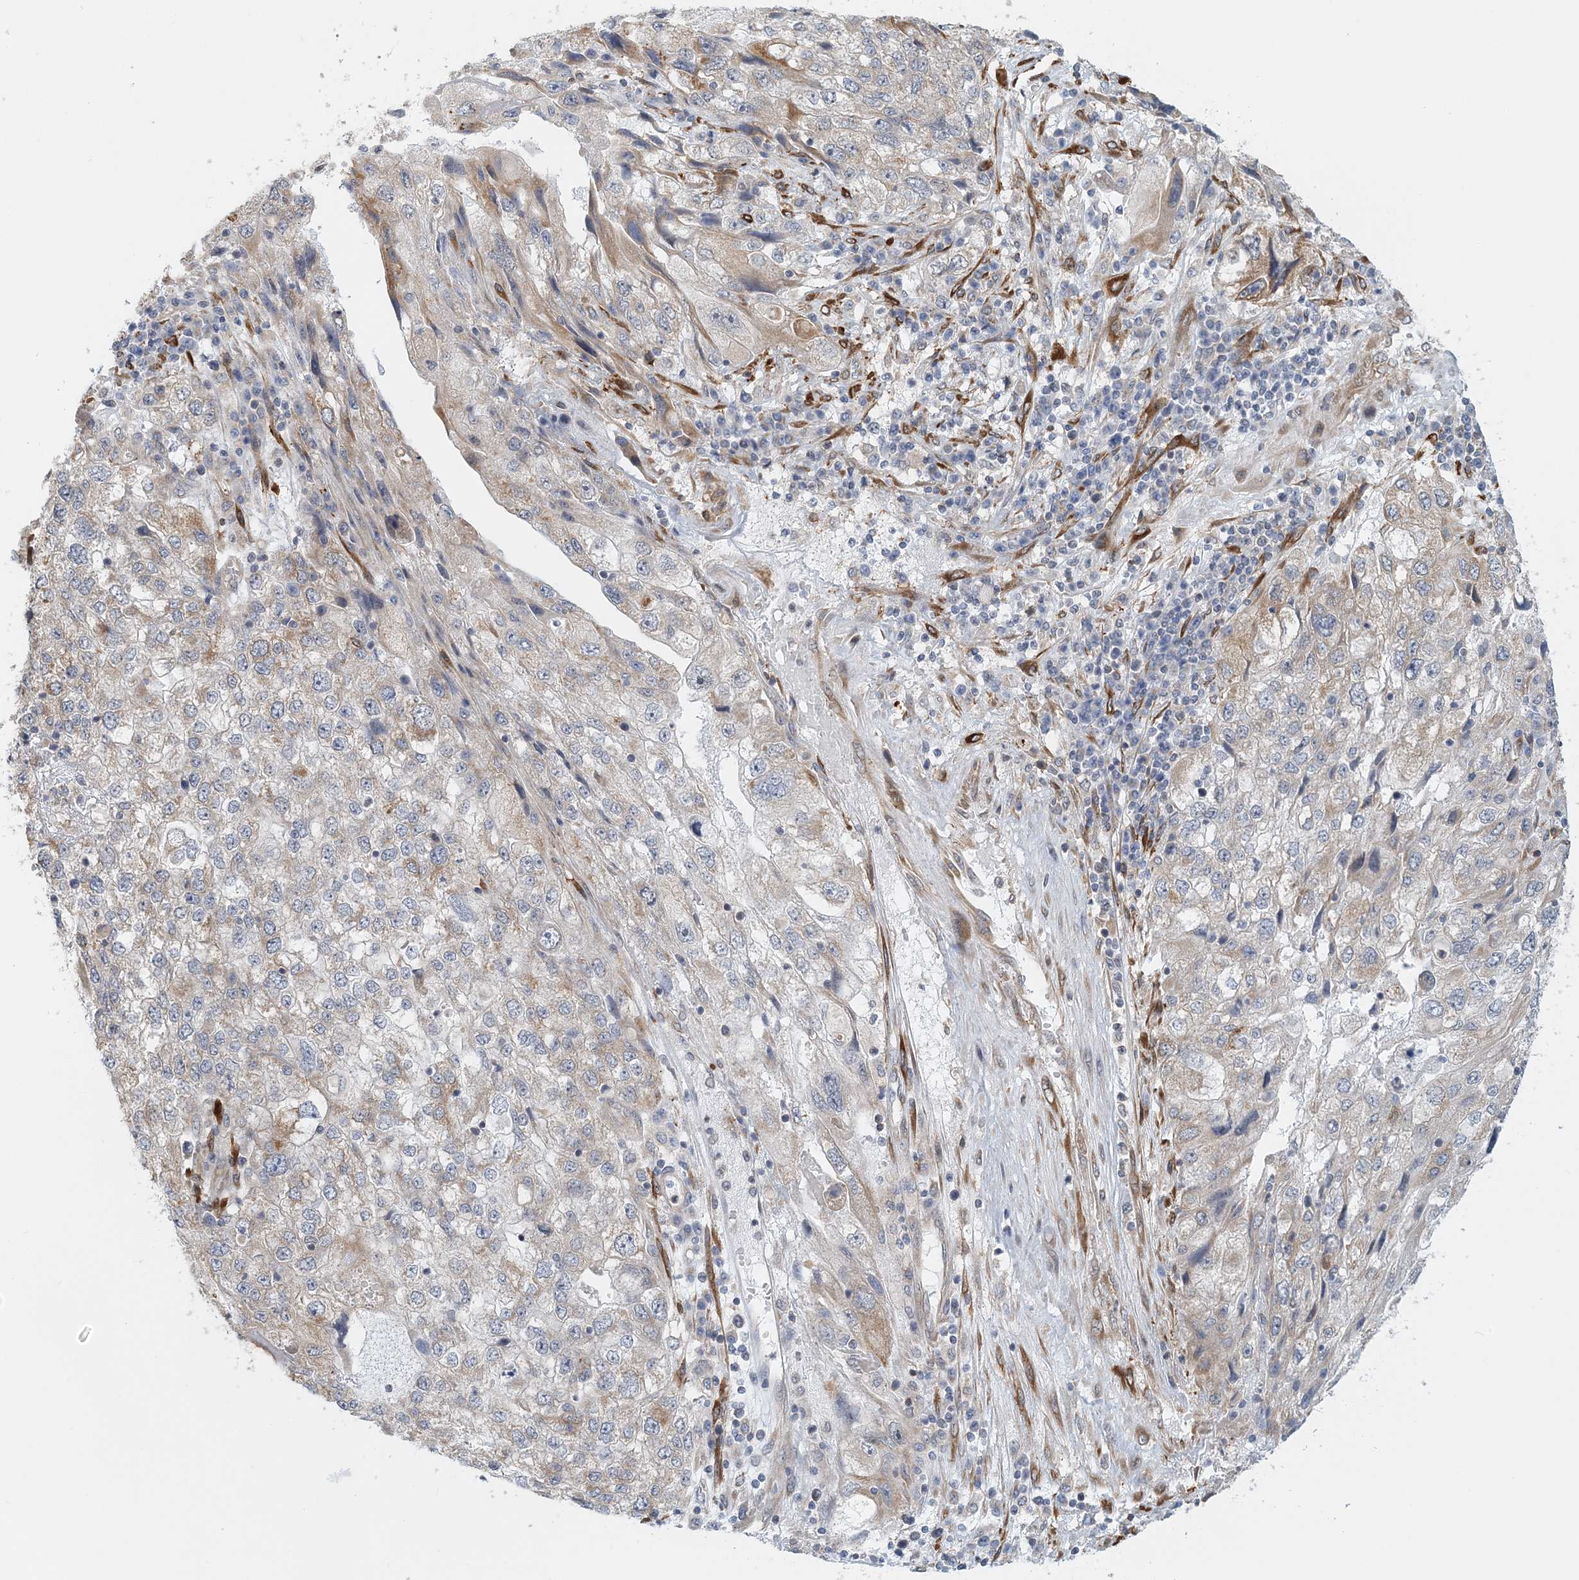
{"staining": {"intensity": "weak", "quantity": "<25%", "location": "cytoplasmic/membranous"}, "tissue": "endometrial cancer", "cell_type": "Tumor cells", "image_type": "cancer", "snomed": [{"axis": "morphology", "description": "Adenocarcinoma, NOS"}, {"axis": "topography", "description": "Endometrium"}], "caption": "DAB (3,3'-diaminobenzidine) immunohistochemical staining of human endometrial cancer (adenocarcinoma) reveals no significant expression in tumor cells.", "gene": "PCYOX1L", "patient": {"sex": "female", "age": 49}}